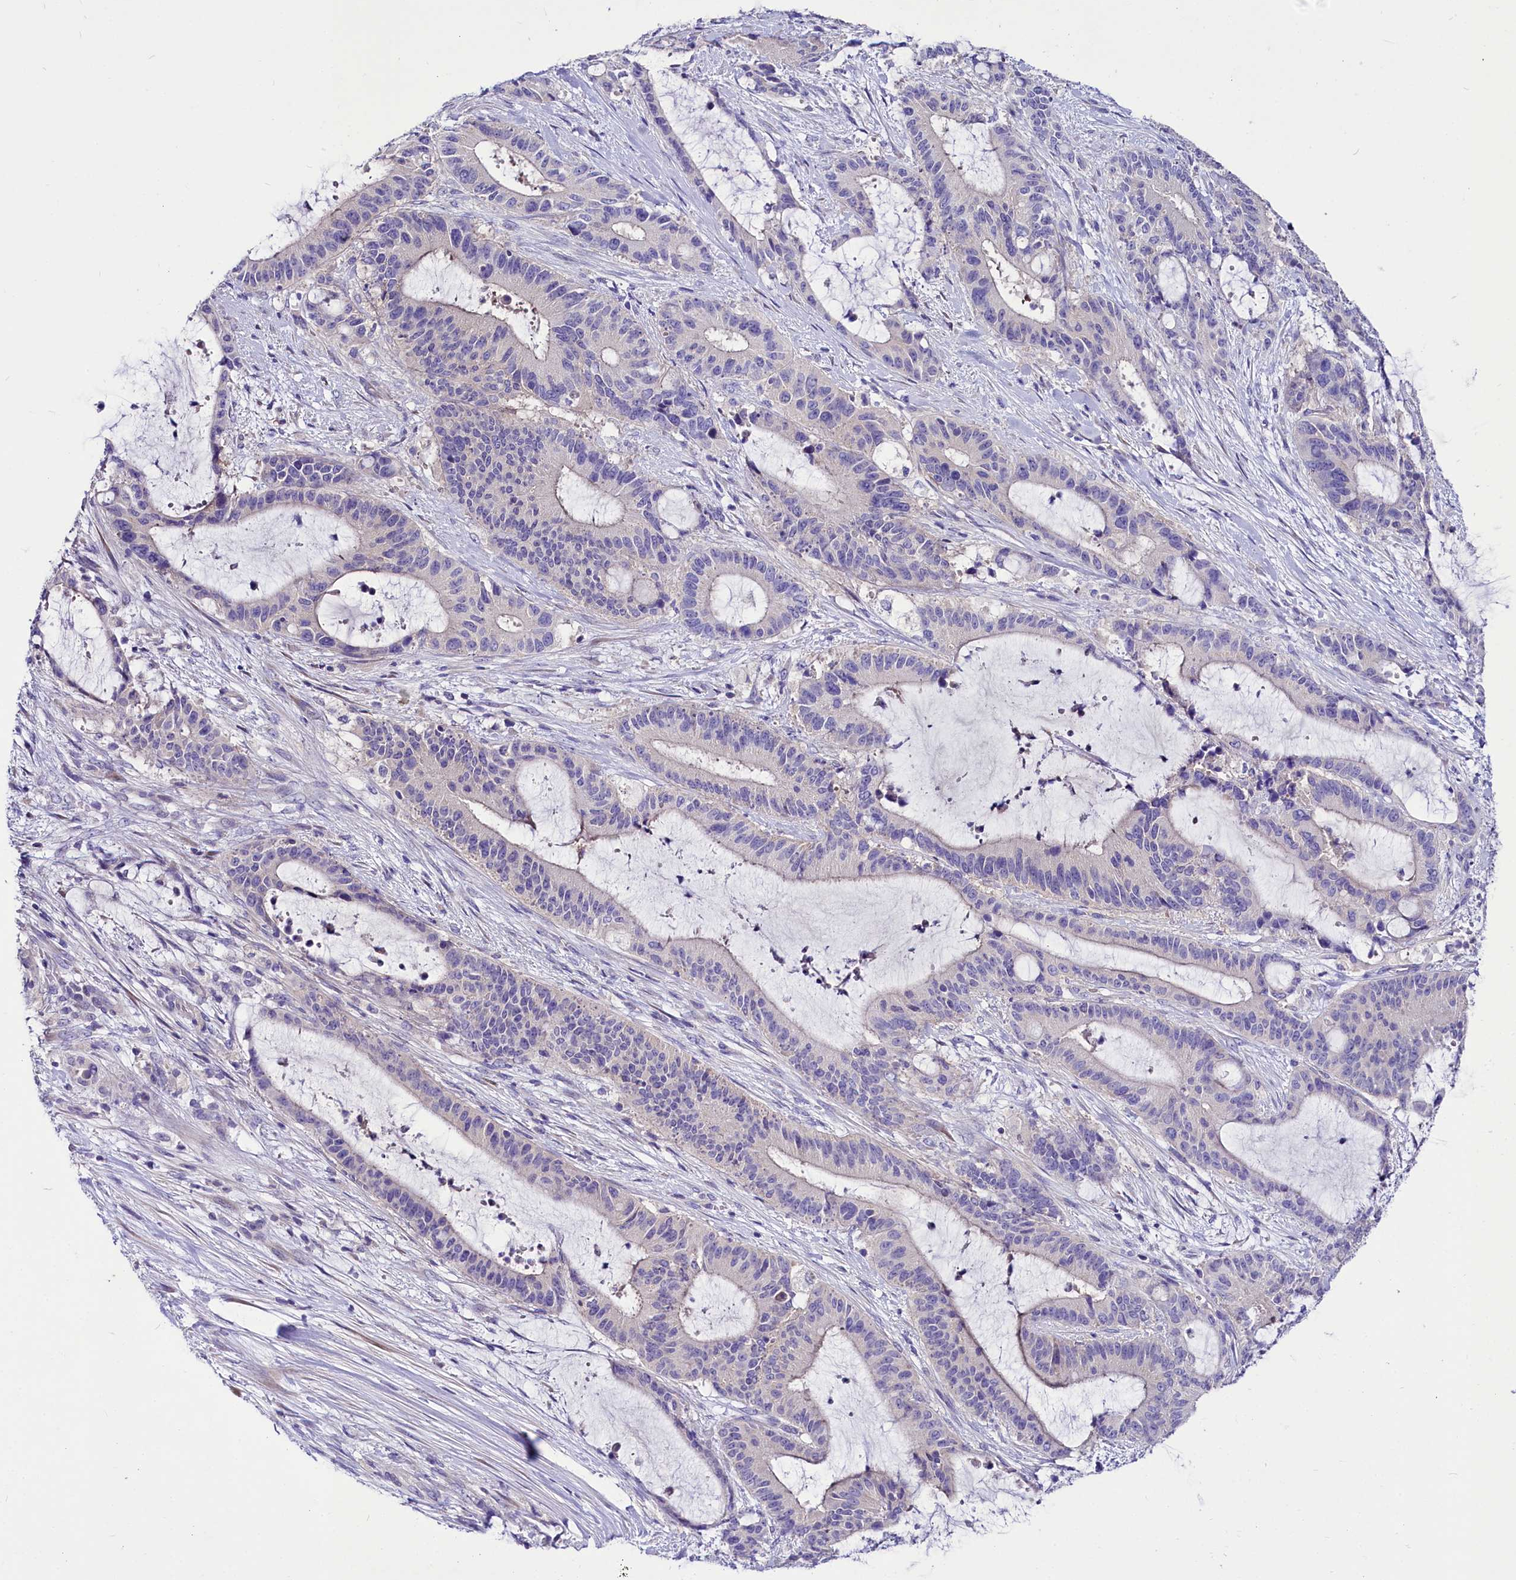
{"staining": {"intensity": "negative", "quantity": "none", "location": "none"}, "tissue": "liver cancer", "cell_type": "Tumor cells", "image_type": "cancer", "snomed": [{"axis": "morphology", "description": "Normal tissue, NOS"}, {"axis": "morphology", "description": "Cholangiocarcinoma"}, {"axis": "topography", "description": "Liver"}, {"axis": "topography", "description": "Peripheral nerve tissue"}], "caption": "Protein analysis of liver cancer (cholangiocarcinoma) demonstrates no significant positivity in tumor cells. (DAB immunohistochemistry (IHC) visualized using brightfield microscopy, high magnification).", "gene": "ABHD5", "patient": {"sex": "female", "age": 73}}